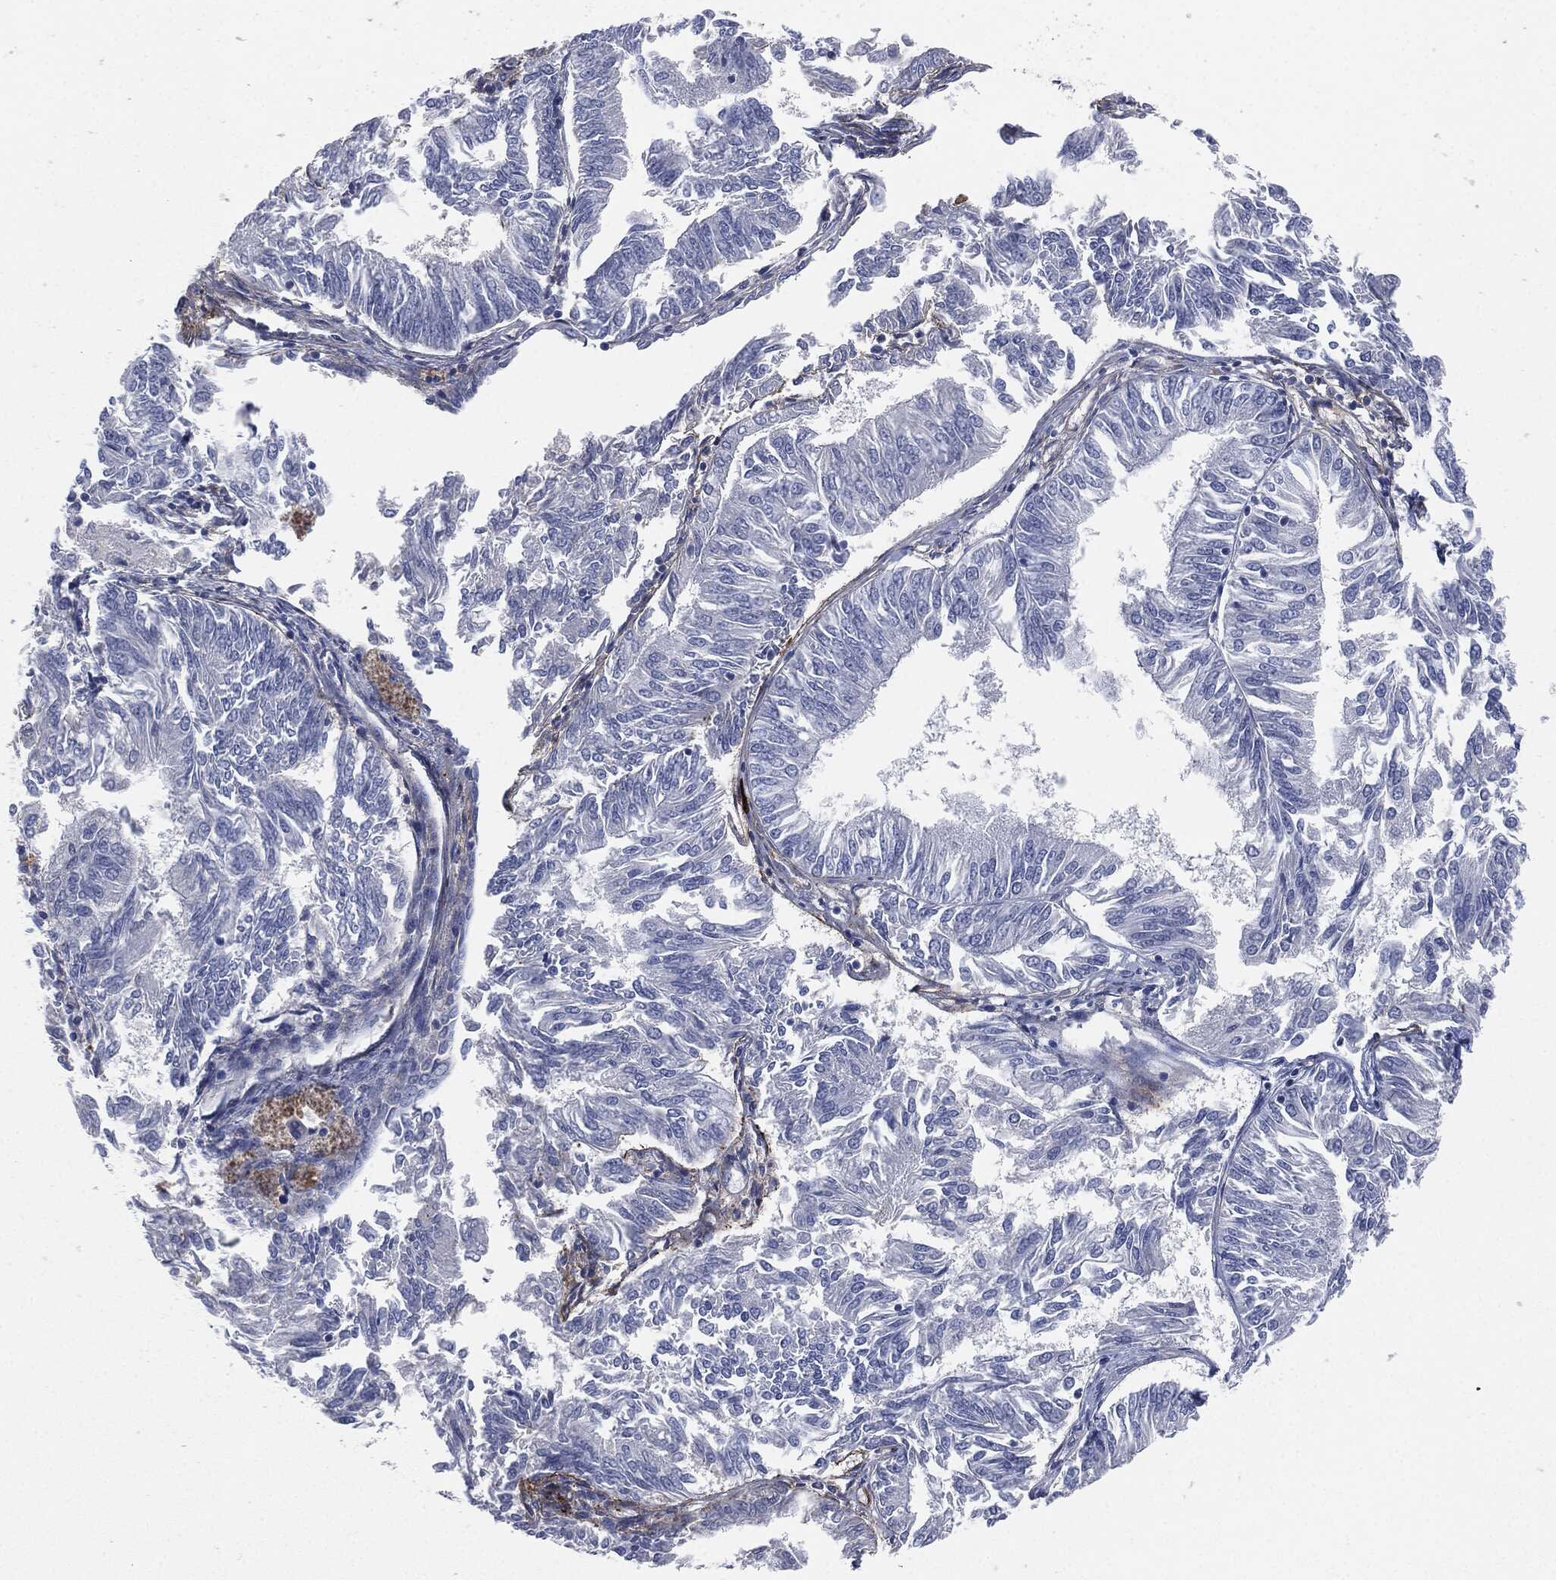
{"staining": {"intensity": "strong", "quantity": "<25%", "location": "cytoplasmic/membranous"}, "tissue": "endometrial cancer", "cell_type": "Tumor cells", "image_type": "cancer", "snomed": [{"axis": "morphology", "description": "Adenocarcinoma, NOS"}, {"axis": "topography", "description": "Endometrium"}], "caption": "Endometrial cancer stained for a protein (brown) demonstrates strong cytoplasmic/membranous positive positivity in approximately <25% of tumor cells.", "gene": "APOB", "patient": {"sex": "female", "age": 58}}